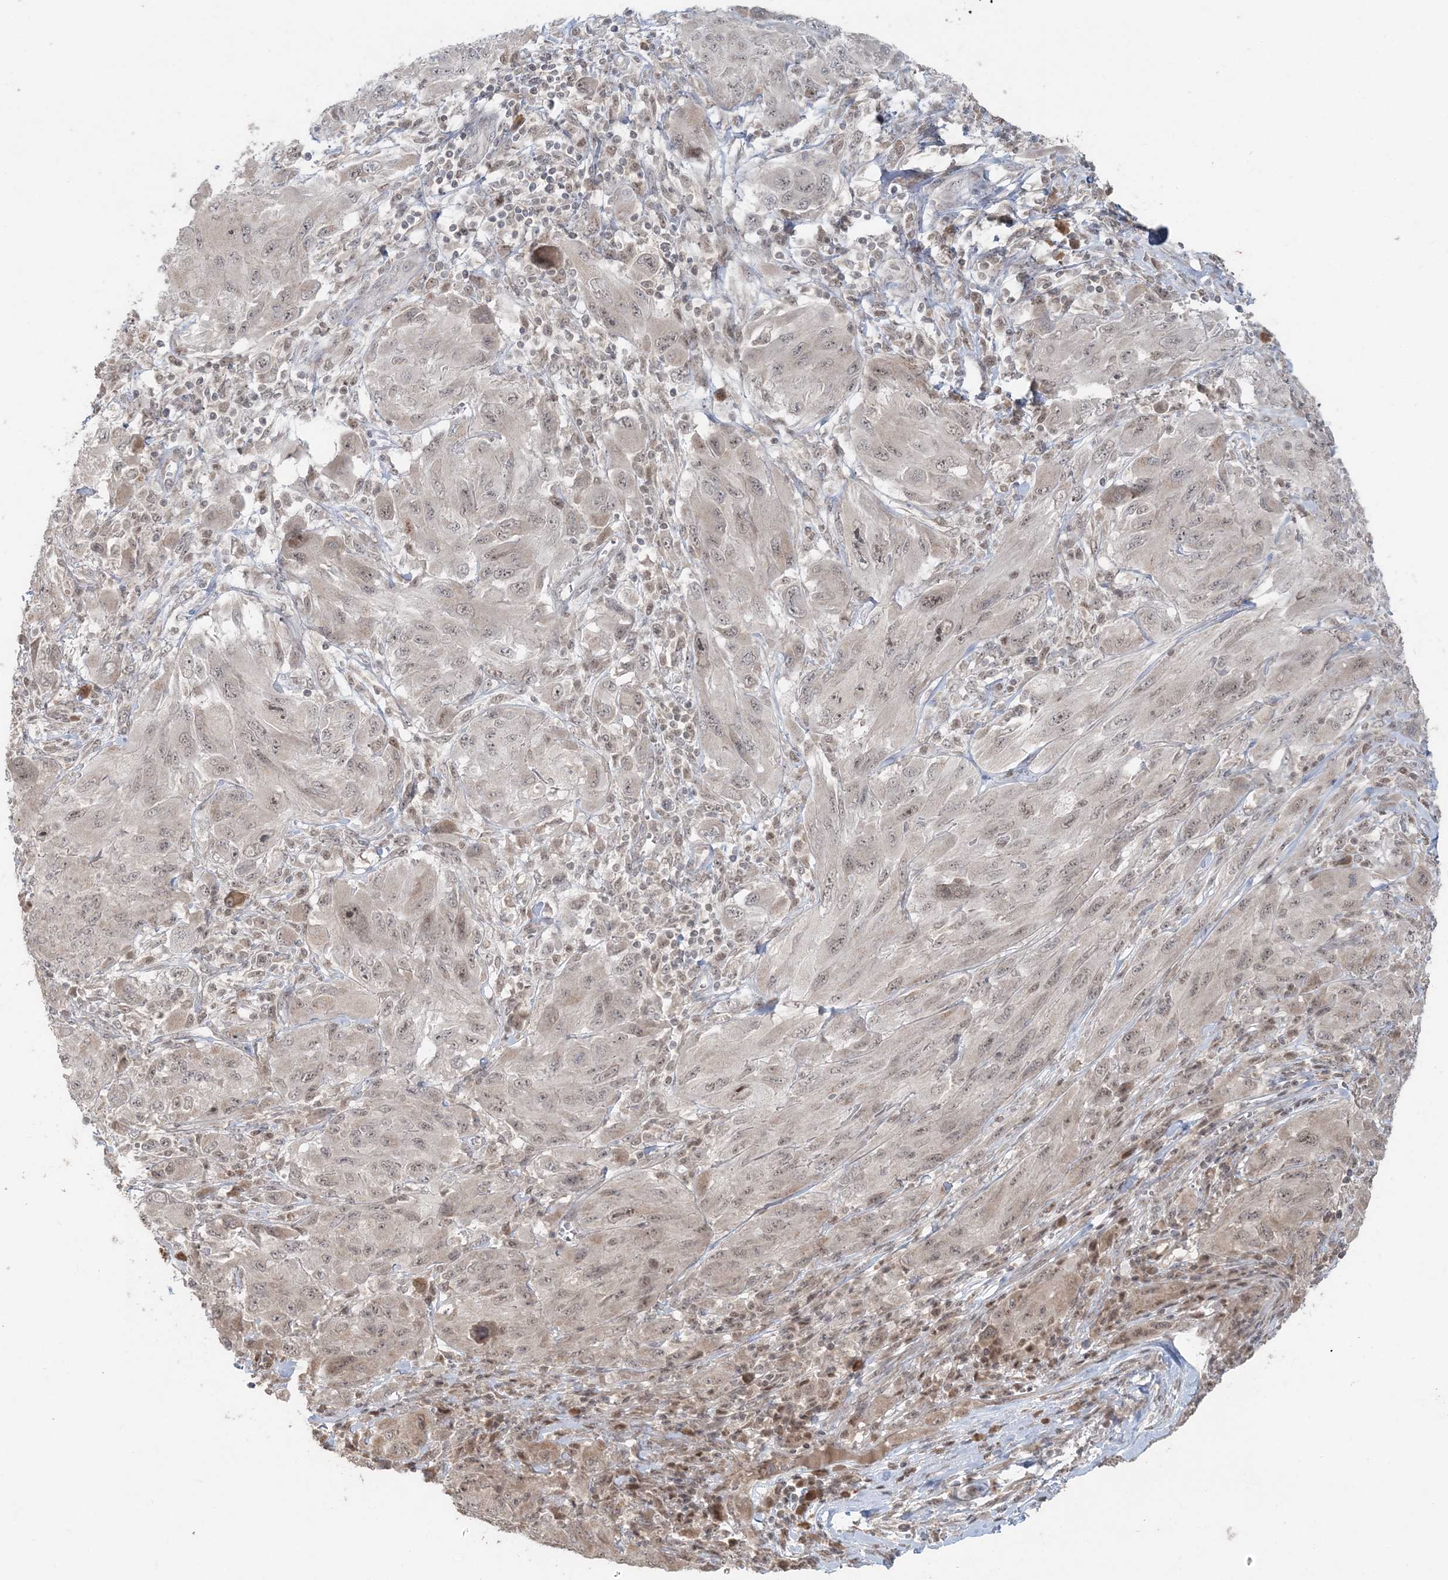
{"staining": {"intensity": "weak", "quantity": "25%-75%", "location": "nuclear"}, "tissue": "melanoma", "cell_type": "Tumor cells", "image_type": "cancer", "snomed": [{"axis": "morphology", "description": "Malignant melanoma, NOS"}, {"axis": "topography", "description": "Skin"}], "caption": "DAB (3,3'-diaminobenzidine) immunohistochemical staining of melanoma shows weak nuclear protein positivity in approximately 25%-75% of tumor cells.", "gene": "SLU7", "patient": {"sex": "female", "age": 91}}